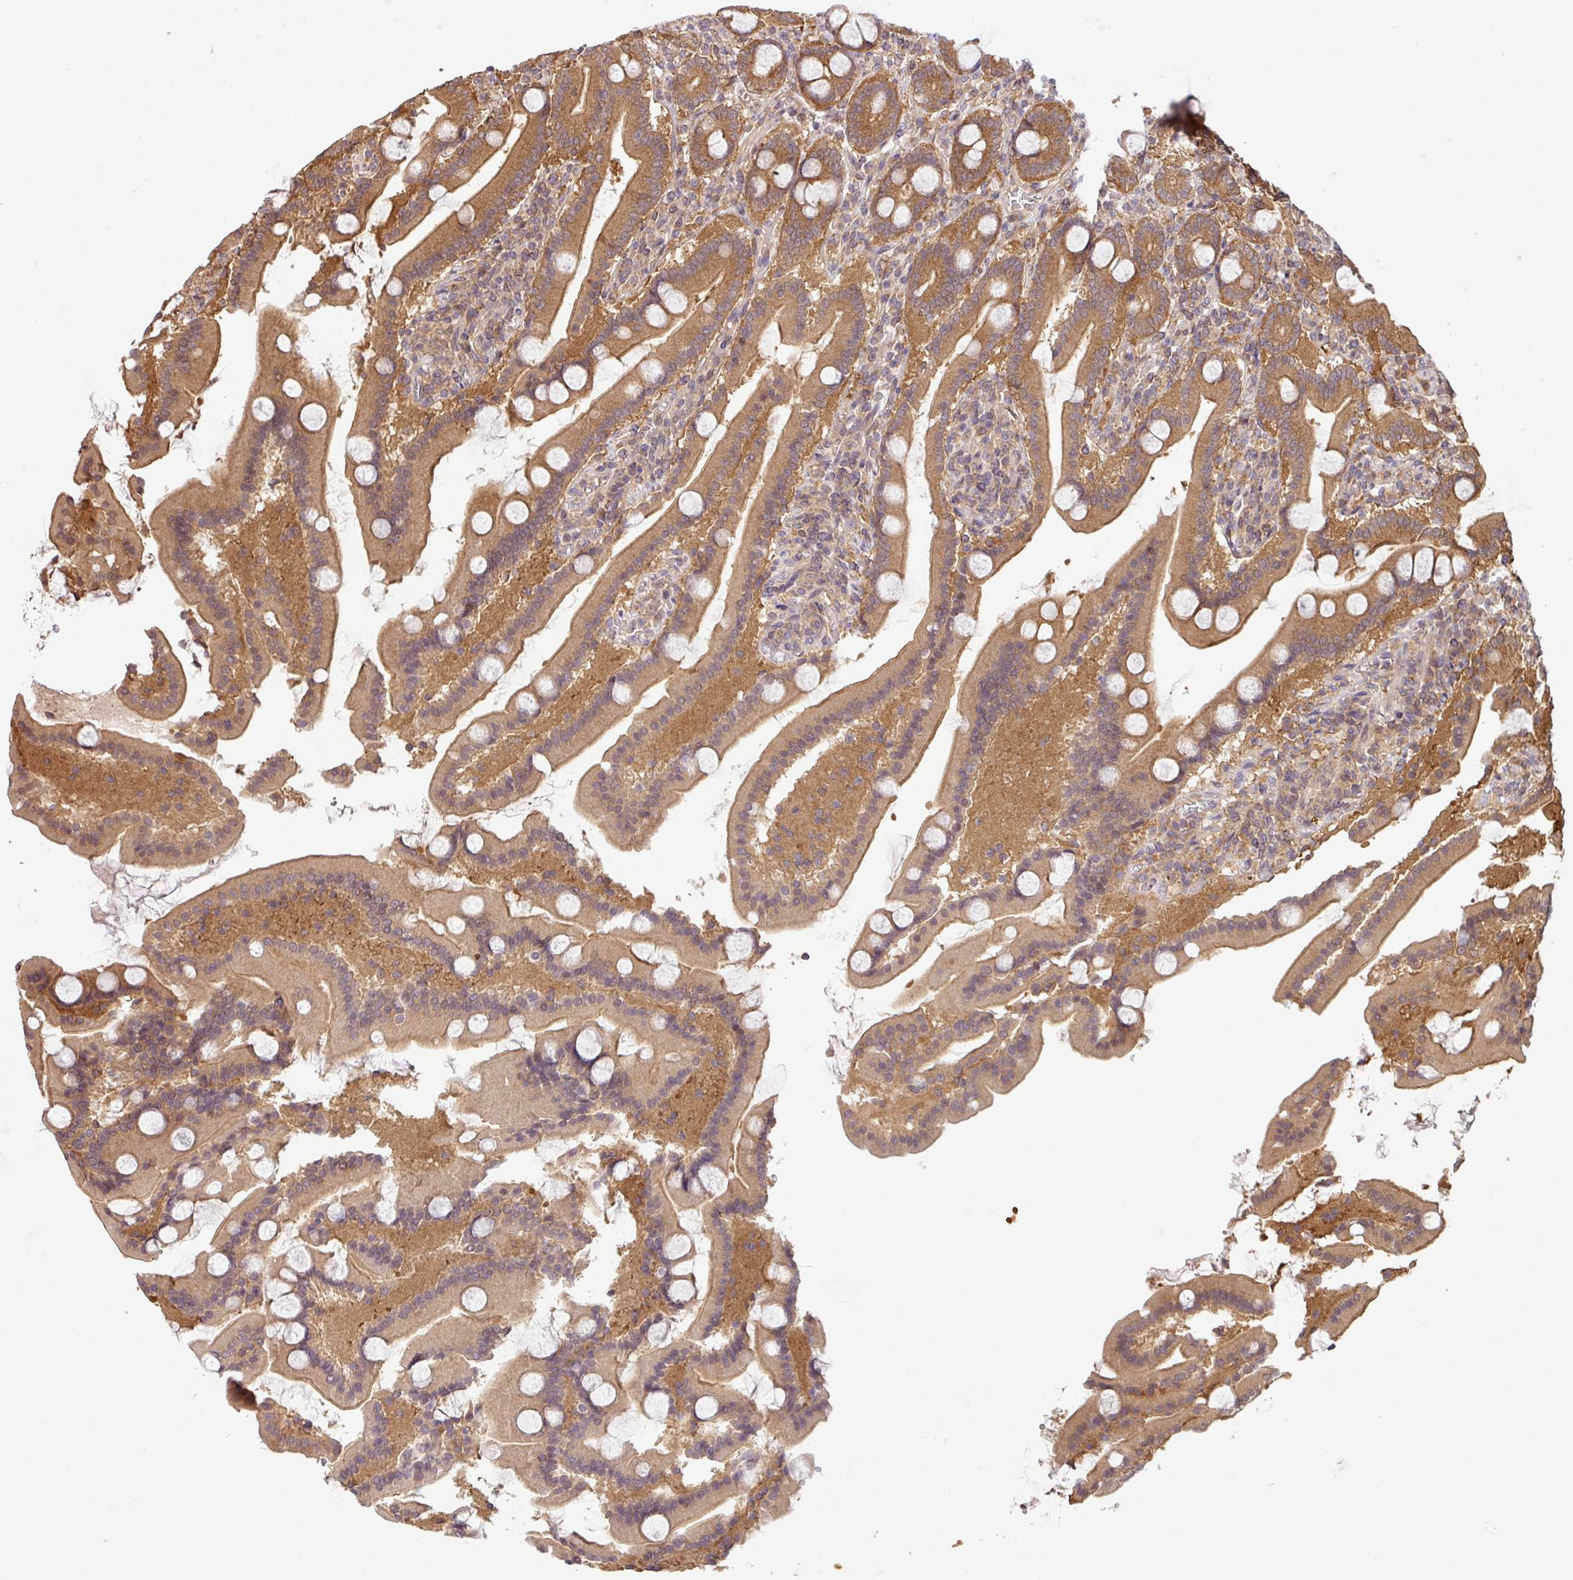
{"staining": {"intensity": "moderate", "quantity": ">75%", "location": "cytoplasmic/membranous"}, "tissue": "duodenum", "cell_type": "Glandular cells", "image_type": "normal", "snomed": [{"axis": "morphology", "description": "Normal tissue, NOS"}, {"axis": "topography", "description": "Duodenum"}], "caption": "DAB (3,3'-diaminobenzidine) immunohistochemical staining of unremarkable duodenum reveals moderate cytoplasmic/membranous protein expression in about >75% of glandular cells. (DAB IHC, brown staining for protein, blue staining for nuclei).", "gene": "SHB", "patient": {"sex": "male", "age": 55}}